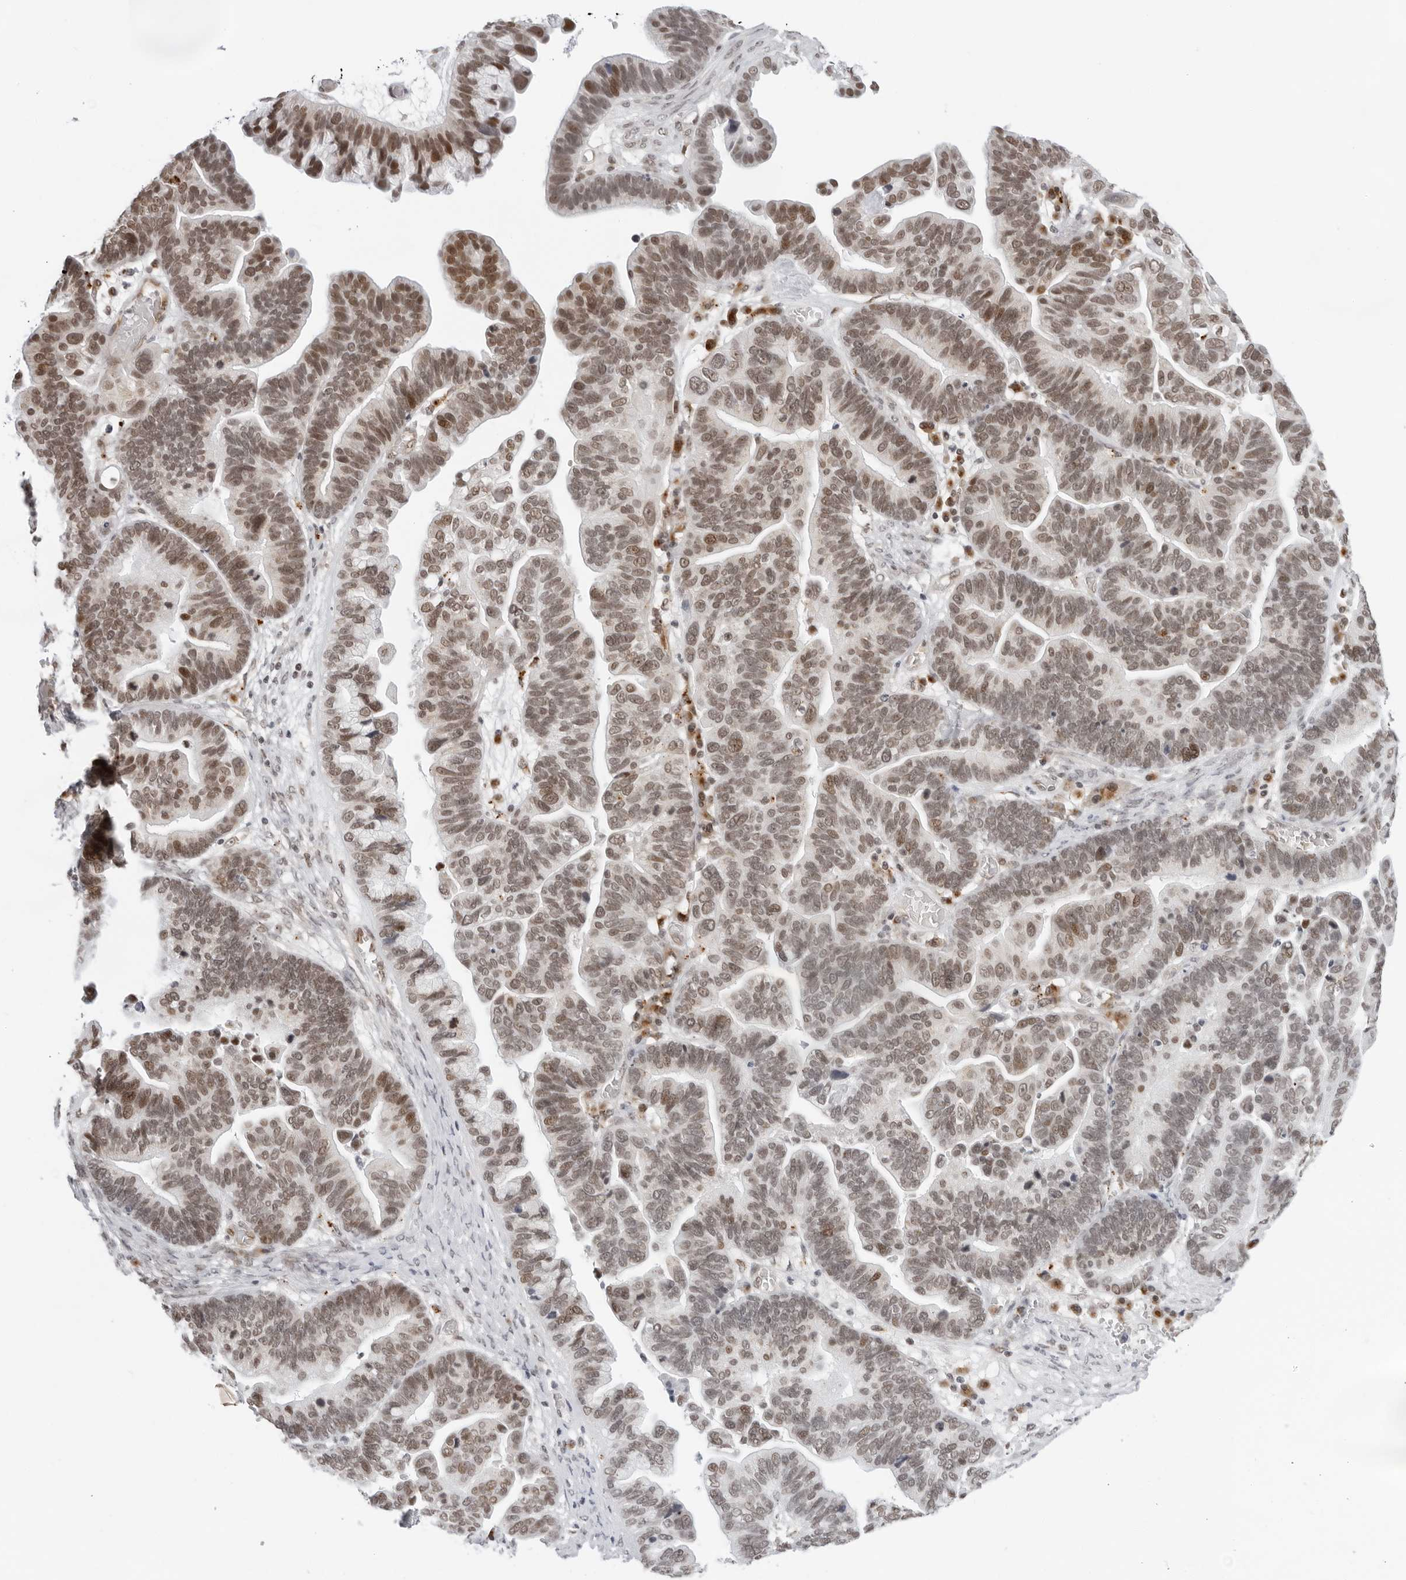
{"staining": {"intensity": "moderate", "quantity": ">75%", "location": "nuclear"}, "tissue": "ovarian cancer", "cell_type": "Tumor cells", "image_type": "cancer", "snomed": [{"axis": "morphology", "description": "Cystadenocarcinoma, serous, NOS"}, {"axis": "topography", "description": "Ovary"}], "caption": "Ovarian serous cystadenocarcinoma stained for a protein displays moderate nuclear positivity in tumor cells.", "gene": "TOX4", "patient": {"sex": "female", "age": 56}}